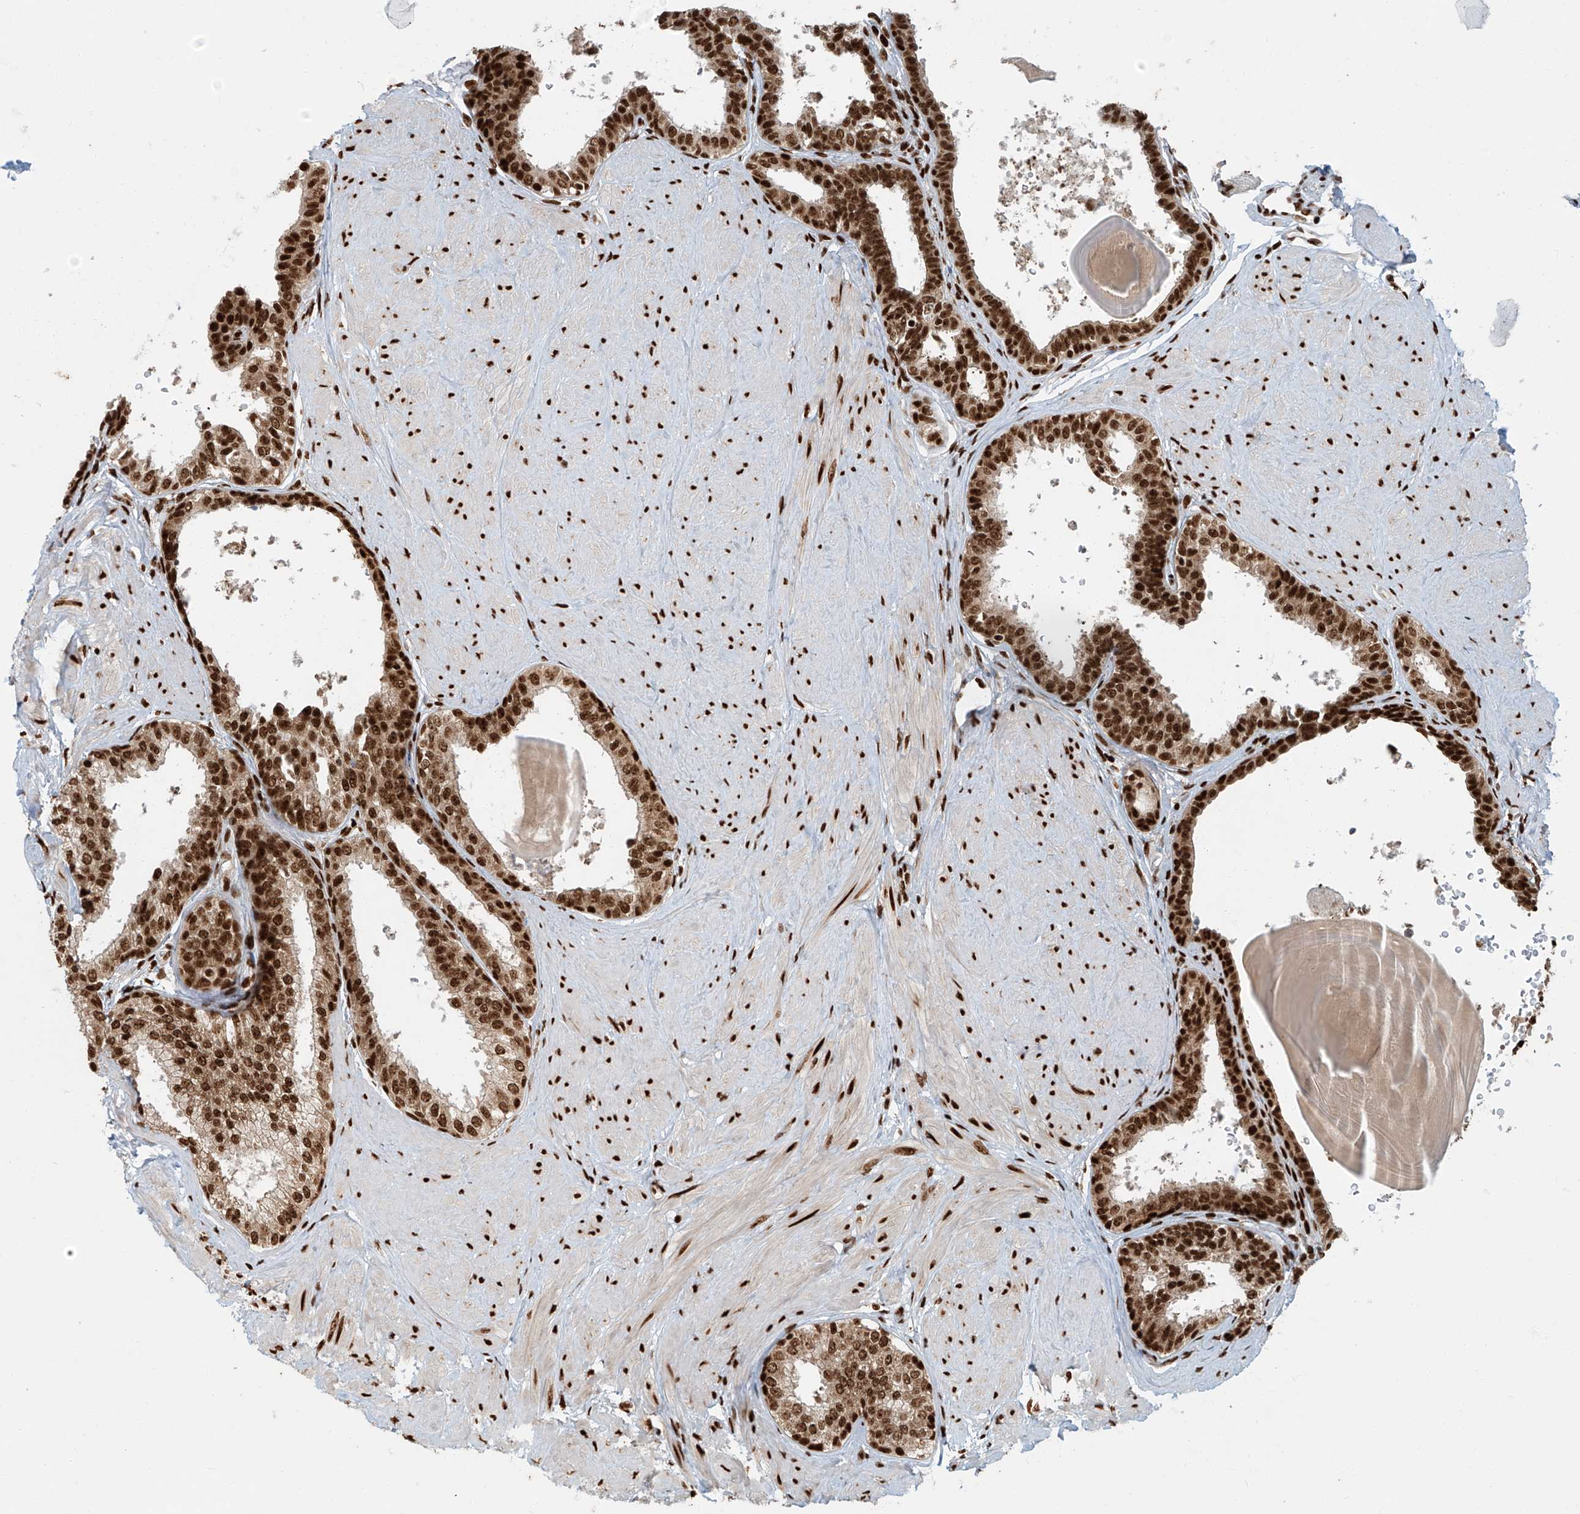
{"staining": {"intensity": "strong", "quantity": ">75%", "location": "nuclear"}, "tissue": "prostate", "cell_type": "Glandular cells", "image_type": "normal", "snomed": [{"axis": "morphology", "description": "Normal tissue, NOS"}, {"axis": "topography", "description": "Prostate"}], "caption": "This photomicrograph reveals immunohistochemistry (IHC) staining of unremarkable human prostate, with high strong nuclear positivity in approximately >75% of glandular cells.", "gene": "FAM193B", "patient": {"sex": "male", "age": 48}}